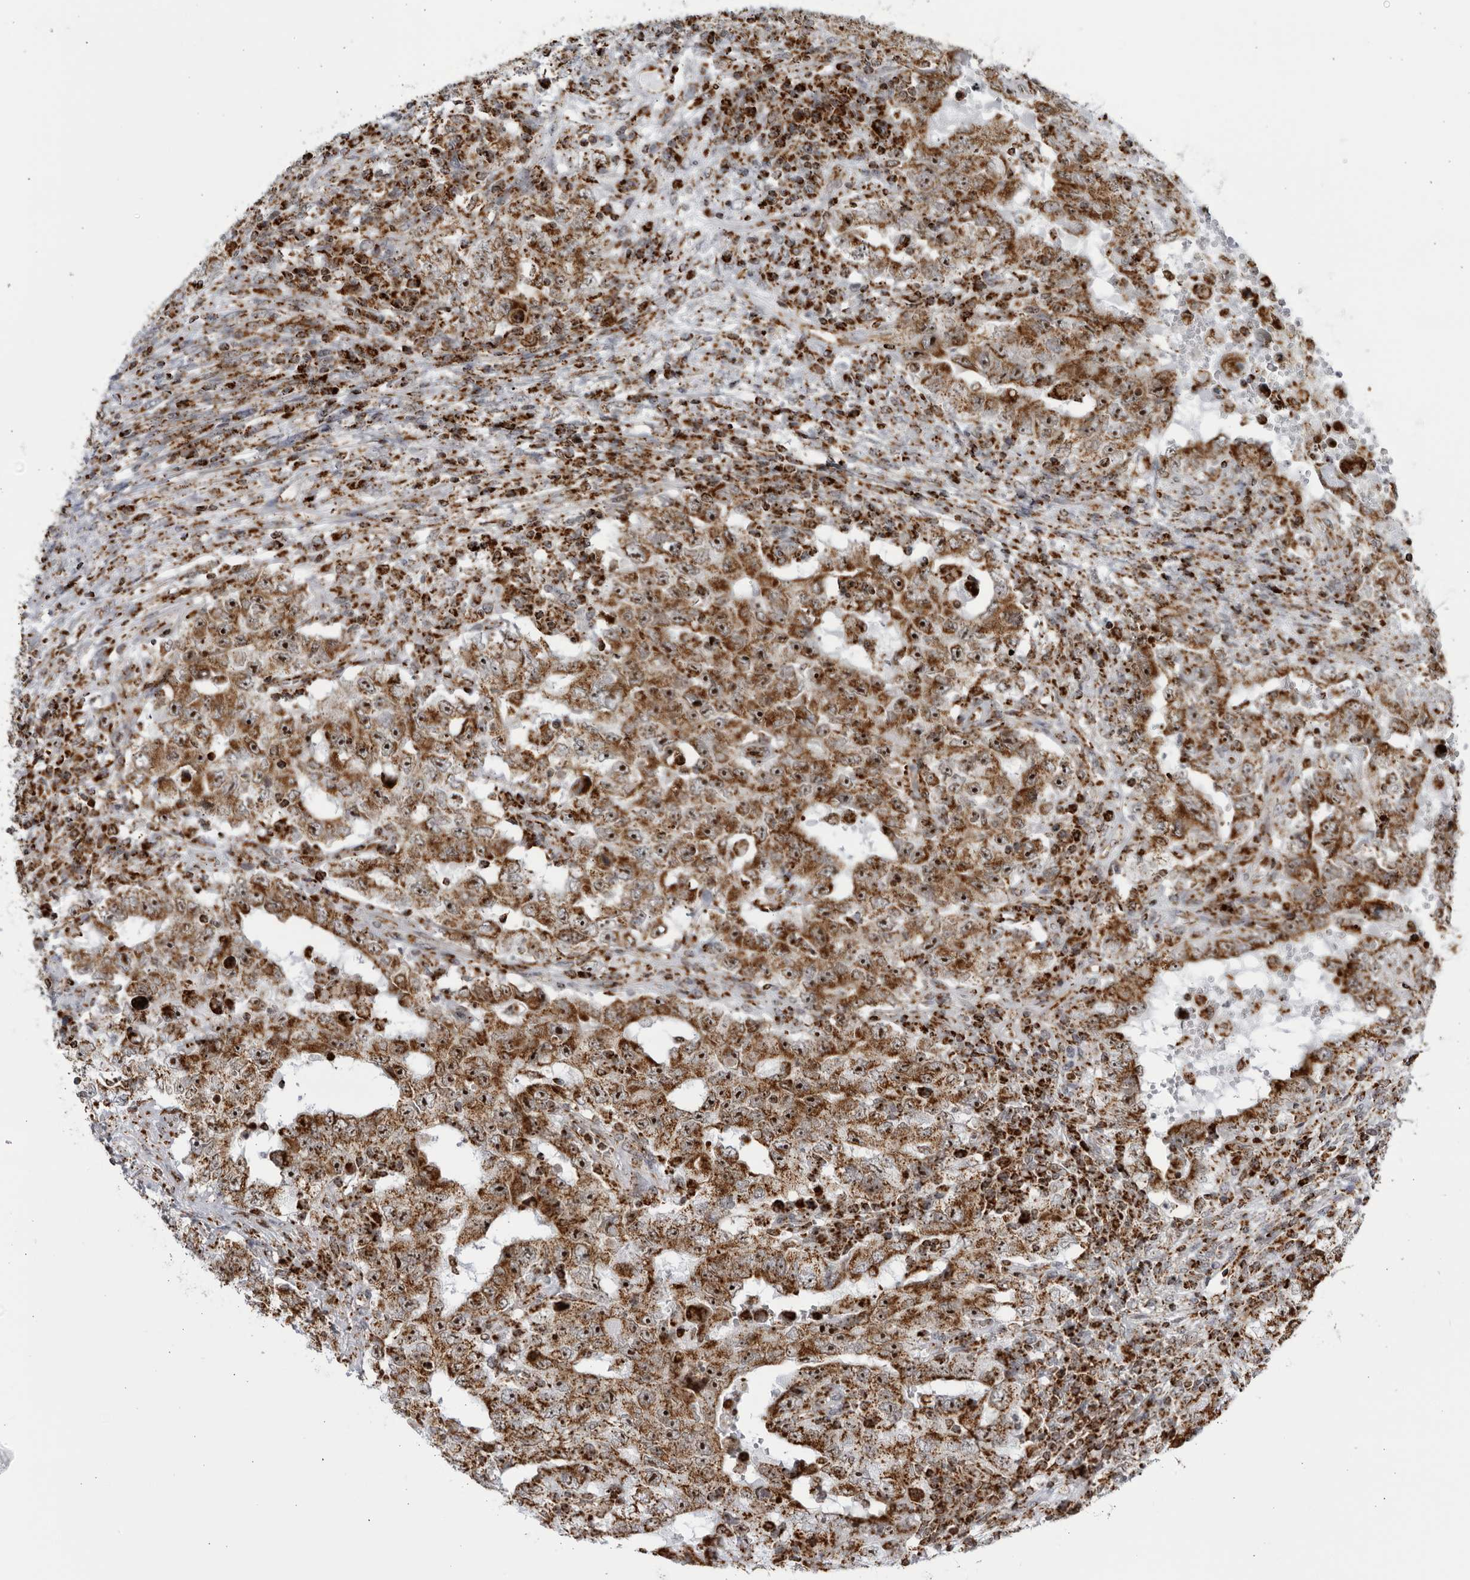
{"staining": {"intensity": "strong", "quantity": ">75%", "location": "cytoplasmic/membranous,nuclear"}, "tissue": "testis cancer", "cell_type": "Tumor cells", "image_type": "cancer", "snomed": [{"axis": "morphology", "description": "Carcinoma, Embryonal, NOS"}, {"axis": "topography", "description": "Testis"}], "caption": "Protein analysis of embryonal carcinoma (testis) tissue demonstrates strong cytoplasmic/membranous and nuclear staining in approximately >75% of tumor cells. (Stains: DAB in brown, nuclei in blue, Microscopy: brightfield microscopy at high magnification).", "gene": "RBM34", "patient": {"sex": "male", "age": 26}}